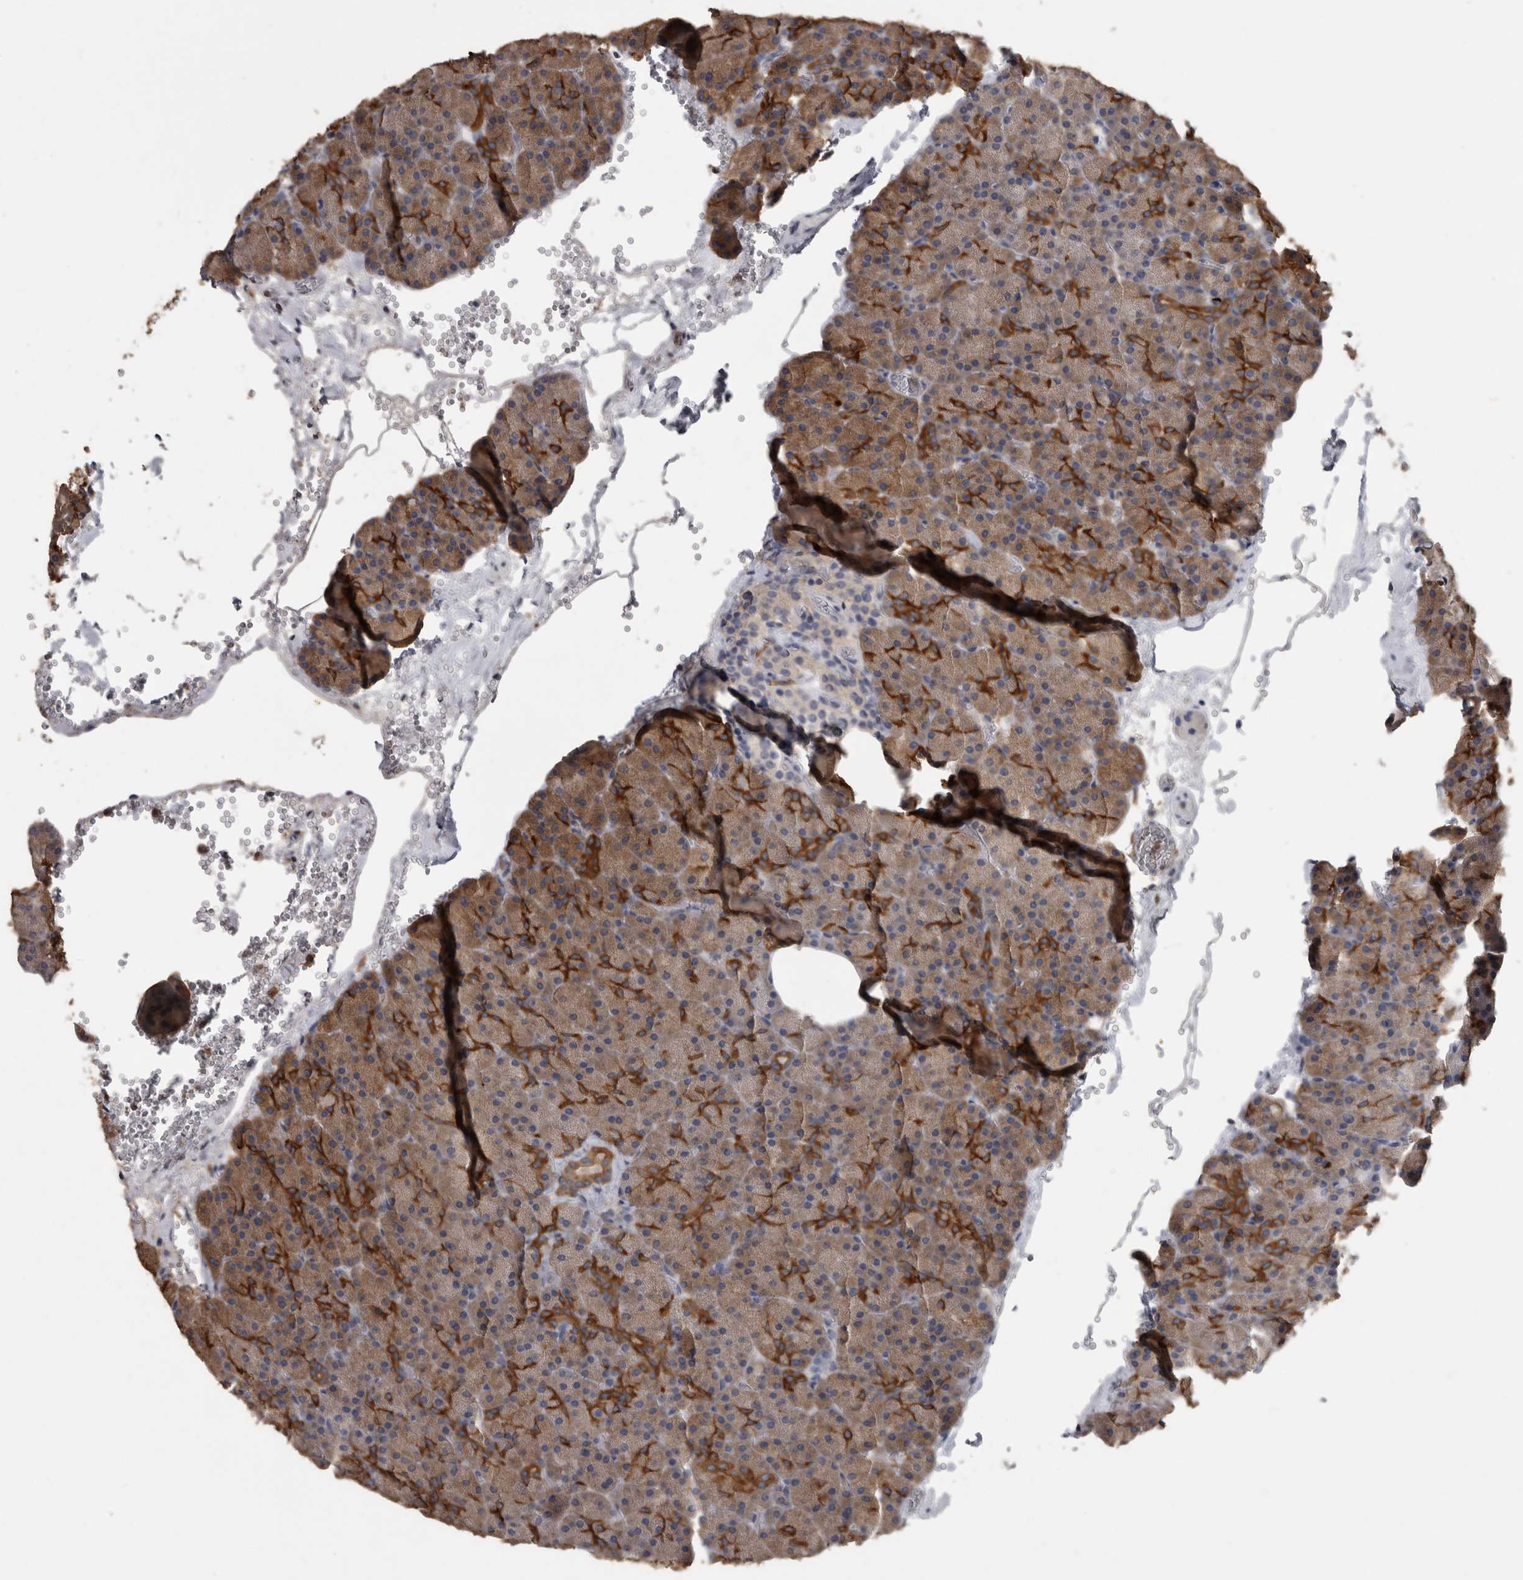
{"staining": {"intensity": "moderate", "quantity": "<25%", "location": "cytoplasmic/membranous"}, "tissue": "pancreas", "cell_type": "Exocrine glandular cells", "image_type": "normal", "snomed": [{"axis": "morphology", "description": "Normal tissue, NOS"}, {"axis": "morphology", "description": "Carcinoid, malignant, NOS"}, {"axis": "topography", "description": "Pancreas"}], "caption": "IHC photomicrograph of unremarkable pancreas stained for a protein (brown), which reveals low levels of moderate cytoplasmic/membranous staining in approximately <25% of exocrine glandular cells.", "gene": "PIK3AP1", "patient": {"sex": "female", "age": 35}}